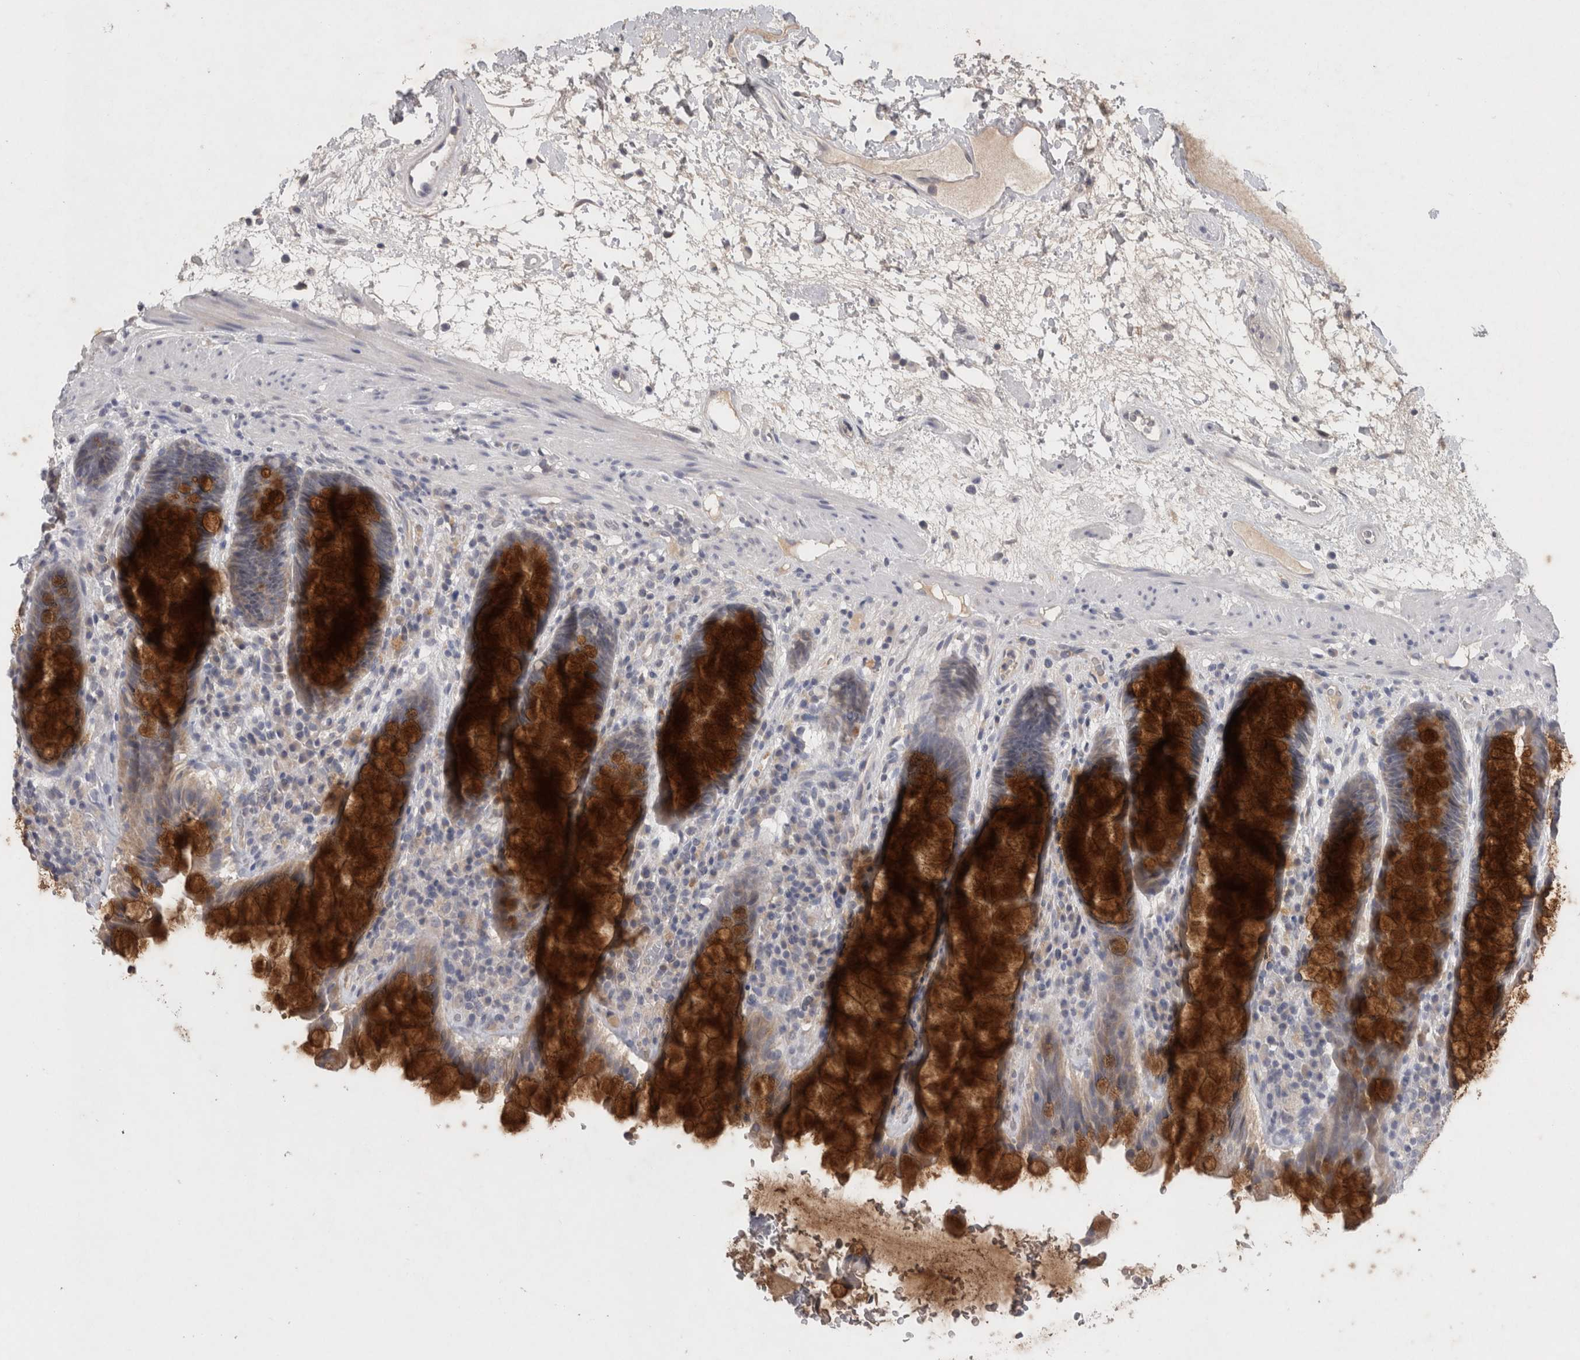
{"staining": {"intensity": "strong", "quantity": ">75%", "location": "cytoplasmic/membranous"}, "tissue": "rectum", "cell_type": "Glandular cells", "image_type": "normal", "snomed": [{"axis": "morphology", "description": "Normal tissue, NOS"}, {"axis": "topography", "description": "Rectum"}], "caption": "Immunohistochemical staining of normal rectum reveals high levels of strong cytoplasmic/membranous positivity in approximately >75% of glandular cells. (Brightfield microscopy of DAB IHC at high magnification).", "gene": "SLC22A11", "patient": {"sex": "male", "age": 64}}